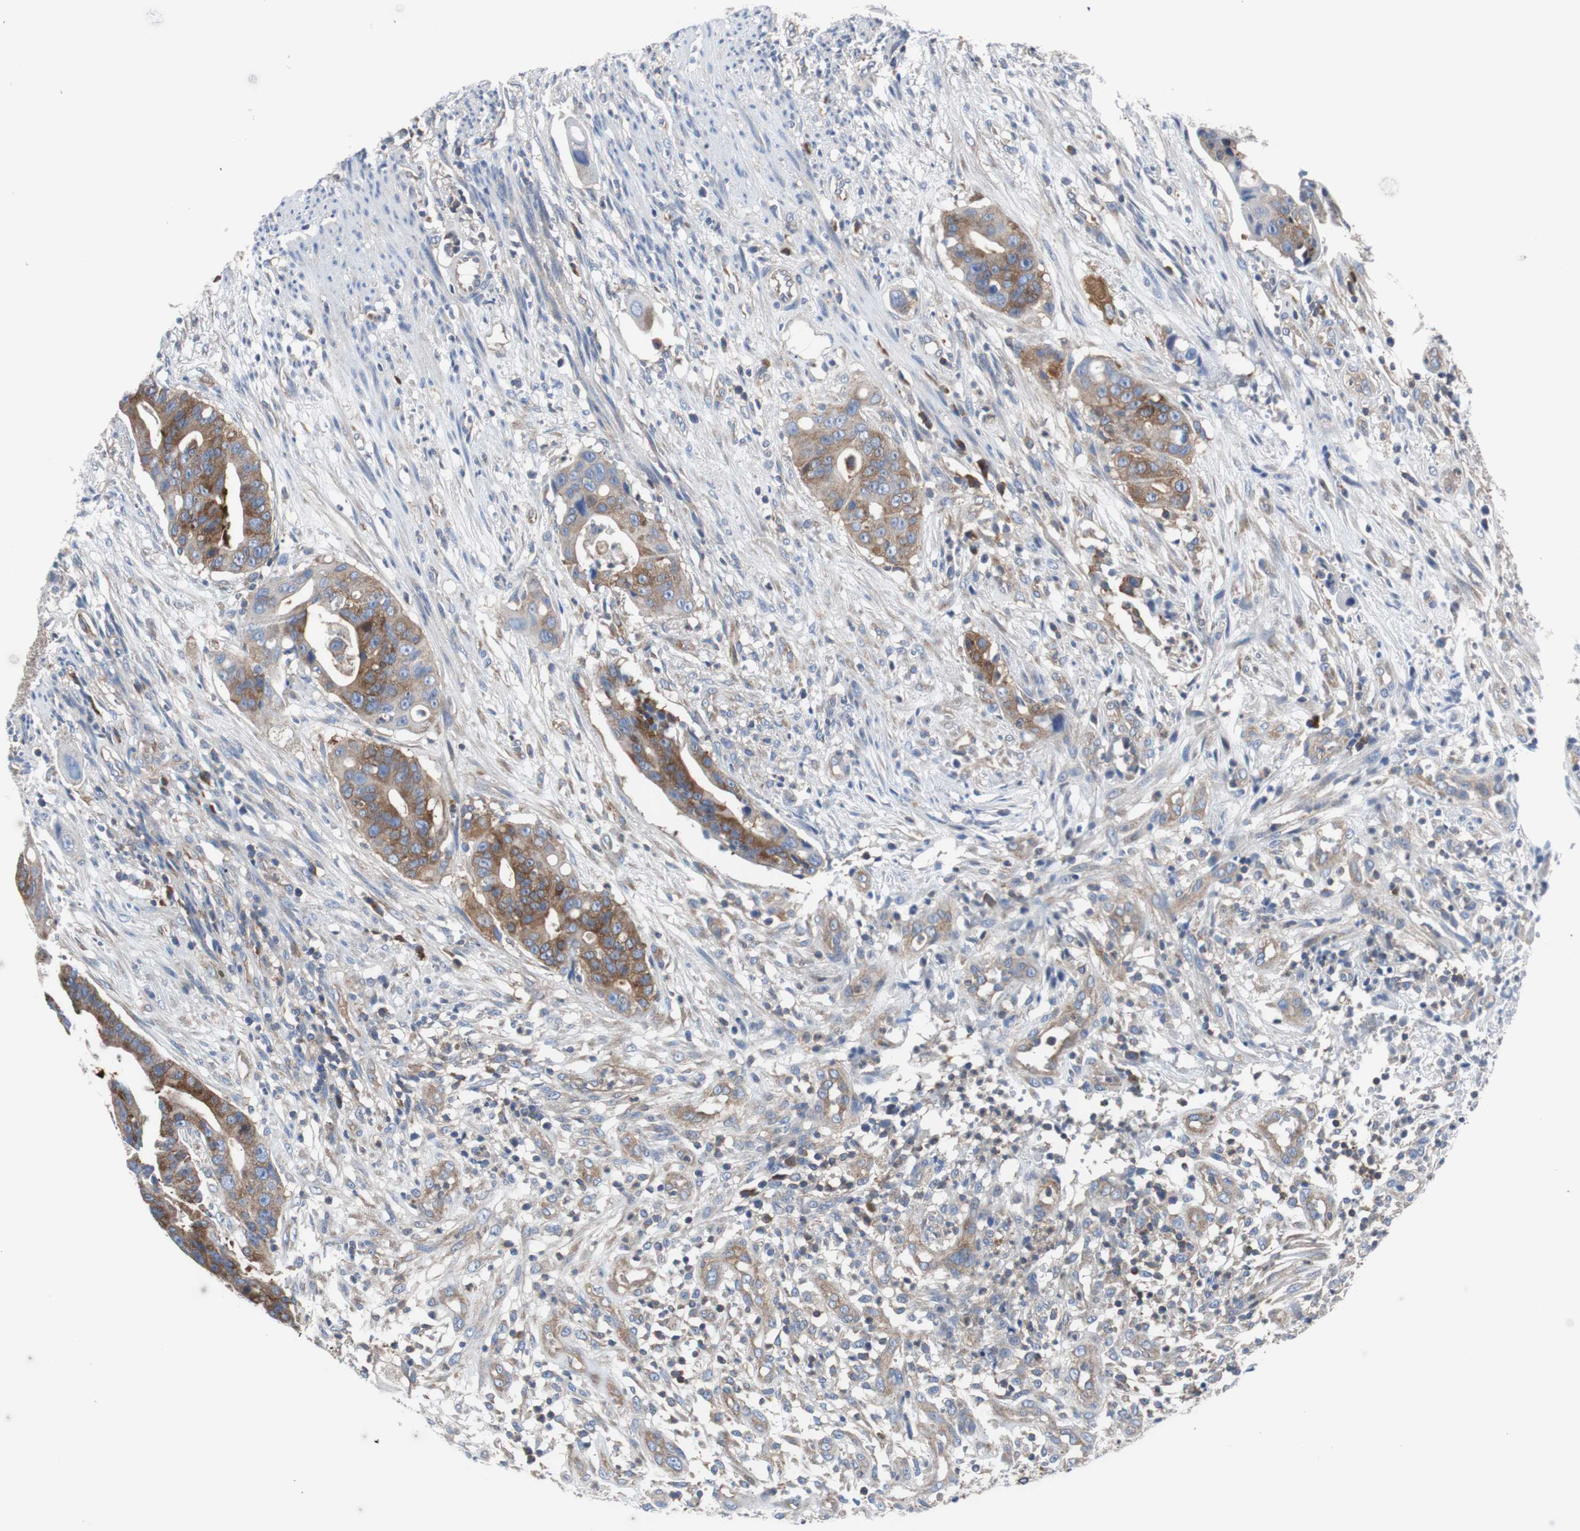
{"staining": {"intensity": "strong", "quantity": ">75%", "location": "cytoplasmic/membranous"}, "tissue": "colorectal cancer", "cell_type": "Tumor cells", "image_type": "cancer", "snomed": [{"axis": "morphology", "description": "Adenocarcinoma, NOS"}, {"axis": "topography", "description": "Colon"}], "caption": "This micrograph reveals colorectal cancer (adenocarcinoma) stained with IHC to label a protein in brown. The cytoplasmic/membranous of tumor cells show strong positivity for the protein. Nuclei are counter-stained blue.", "gene": "BRAF", "patient": {"sex": "female", "age": 57}}